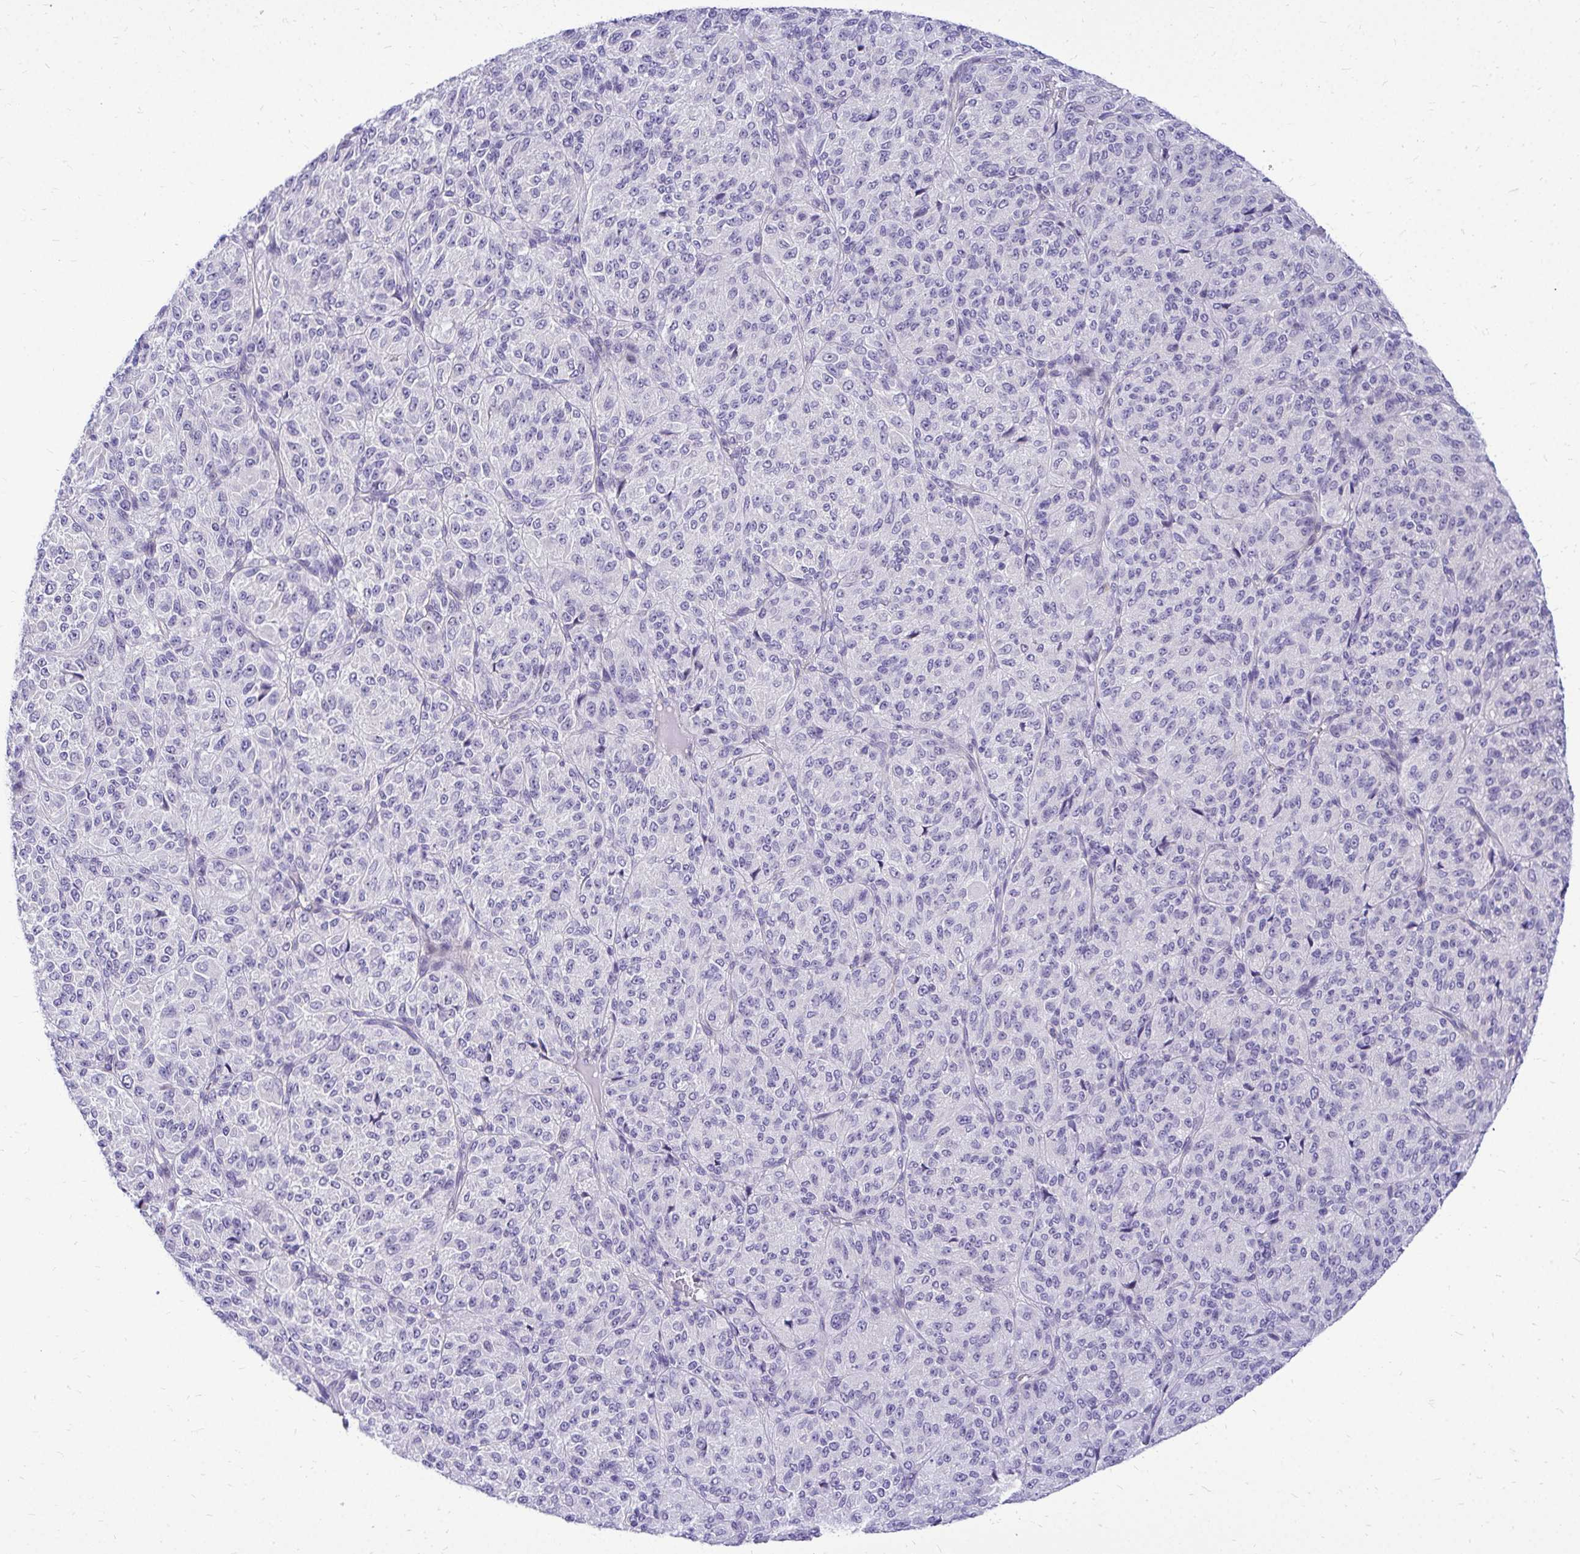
{"staining": {"intensity": "negative", "quantity": "none", "location": "none"}, "tissue": "melanoma", "cell_type": "Tumor cells", "image_type": "cancer", "snomed": [{"axis": "morphology", "description": "Malignant melanoma, Metastatic site"}, {"axis": "topography", "description": "Brain"}], "caption": "The image exhibits no staining of tumor cells in melanoma.", "gene": "ZSWIM9", "patient": {"sex": "female", "age": 56}}